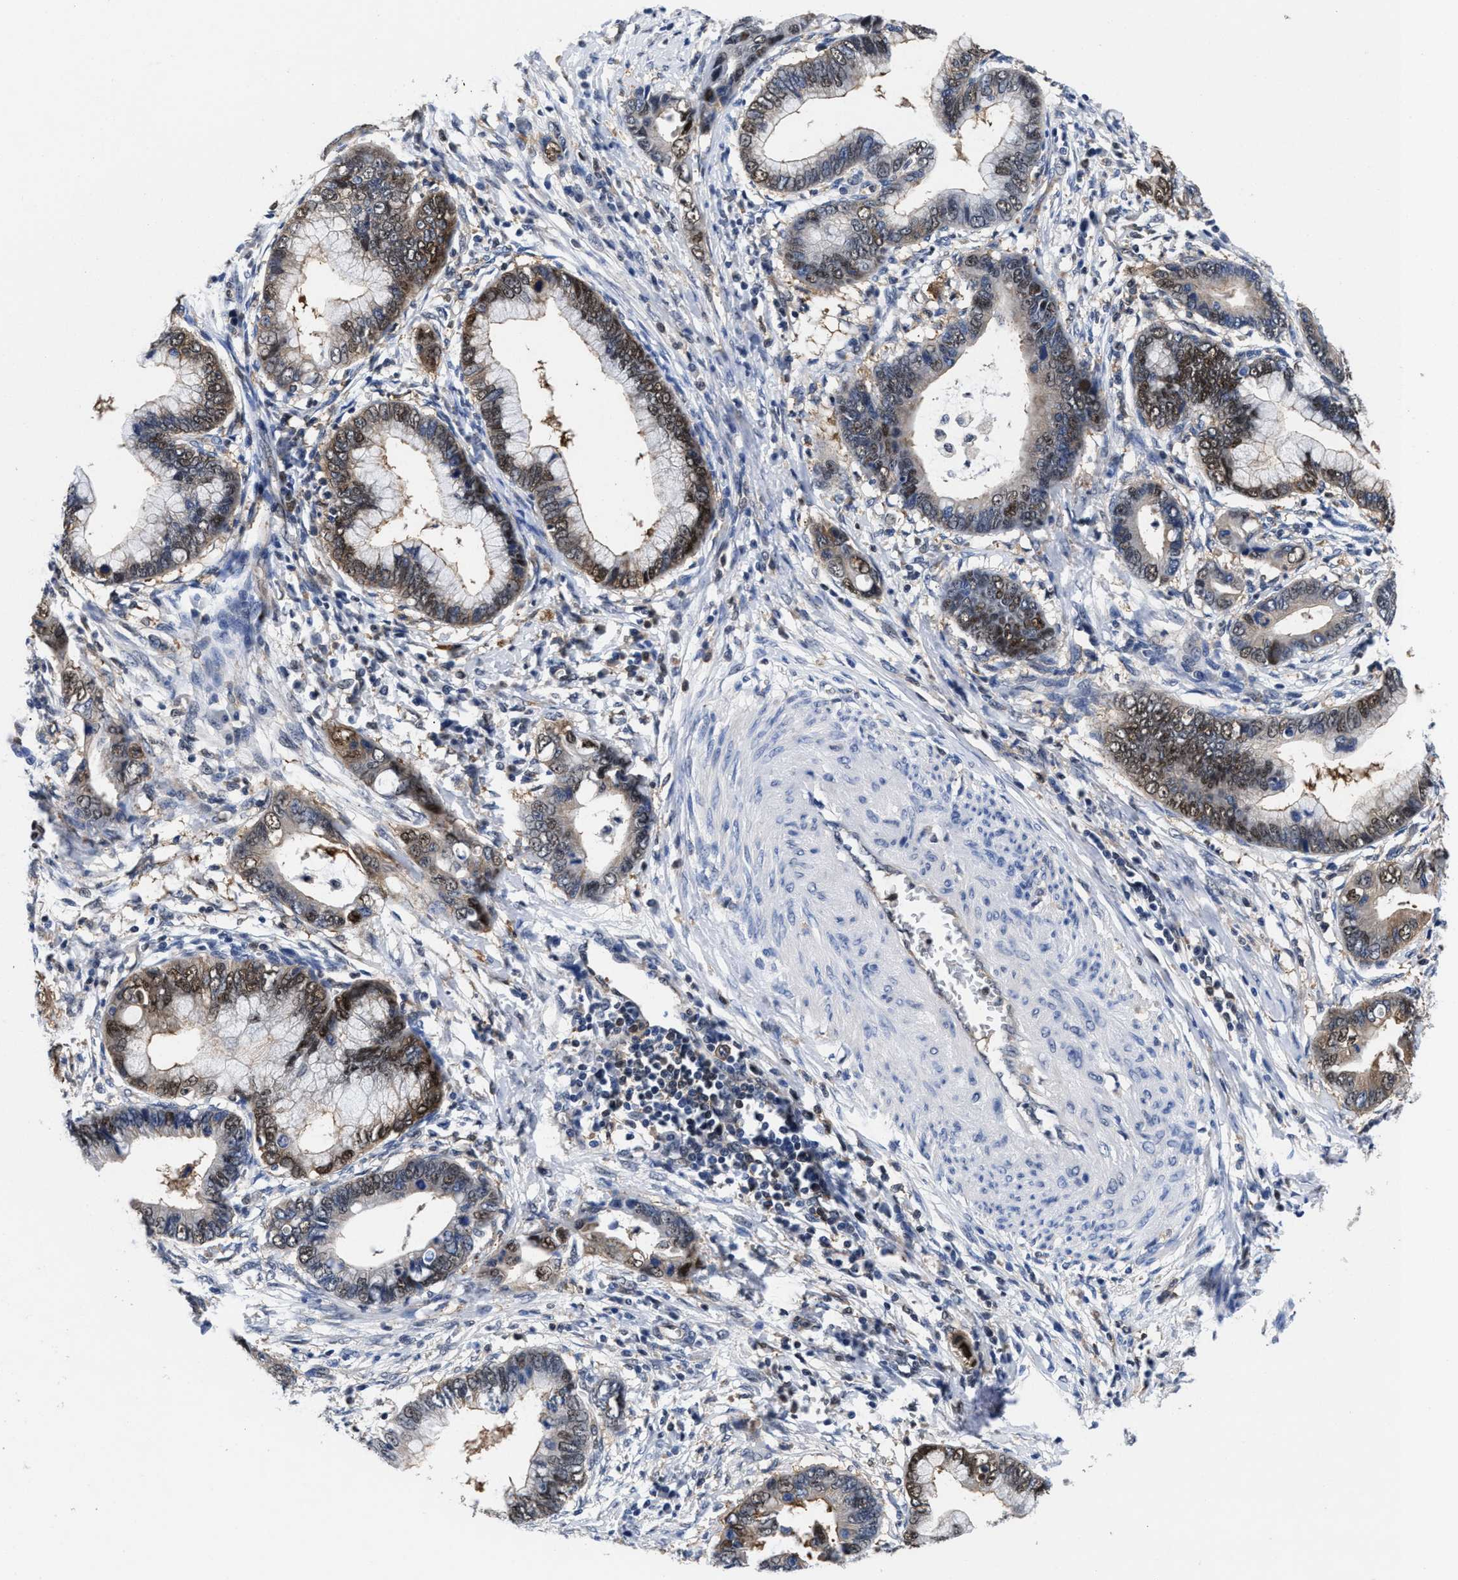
{"staining": {"intensity": "weak", "quantity": ">75%", "location": "cytoplasmic/membranous,nuclear"}, "tissue": "cervical cancer", "cell_type": "Tumor cells", "image_type": "cancer", "snomed": [{"axis": "morphology", "description": "Adenocarcinoma, NOS"}, {"axis": "topography", "description": "Cervix"}], "caption": "A brown stain highlights weak cytoplasmic/membranous and nuclear expression of a protein in cervical cancer tumor cells.", "gene": "ACLY", "patient": {"sex": "female", "age": 44}}